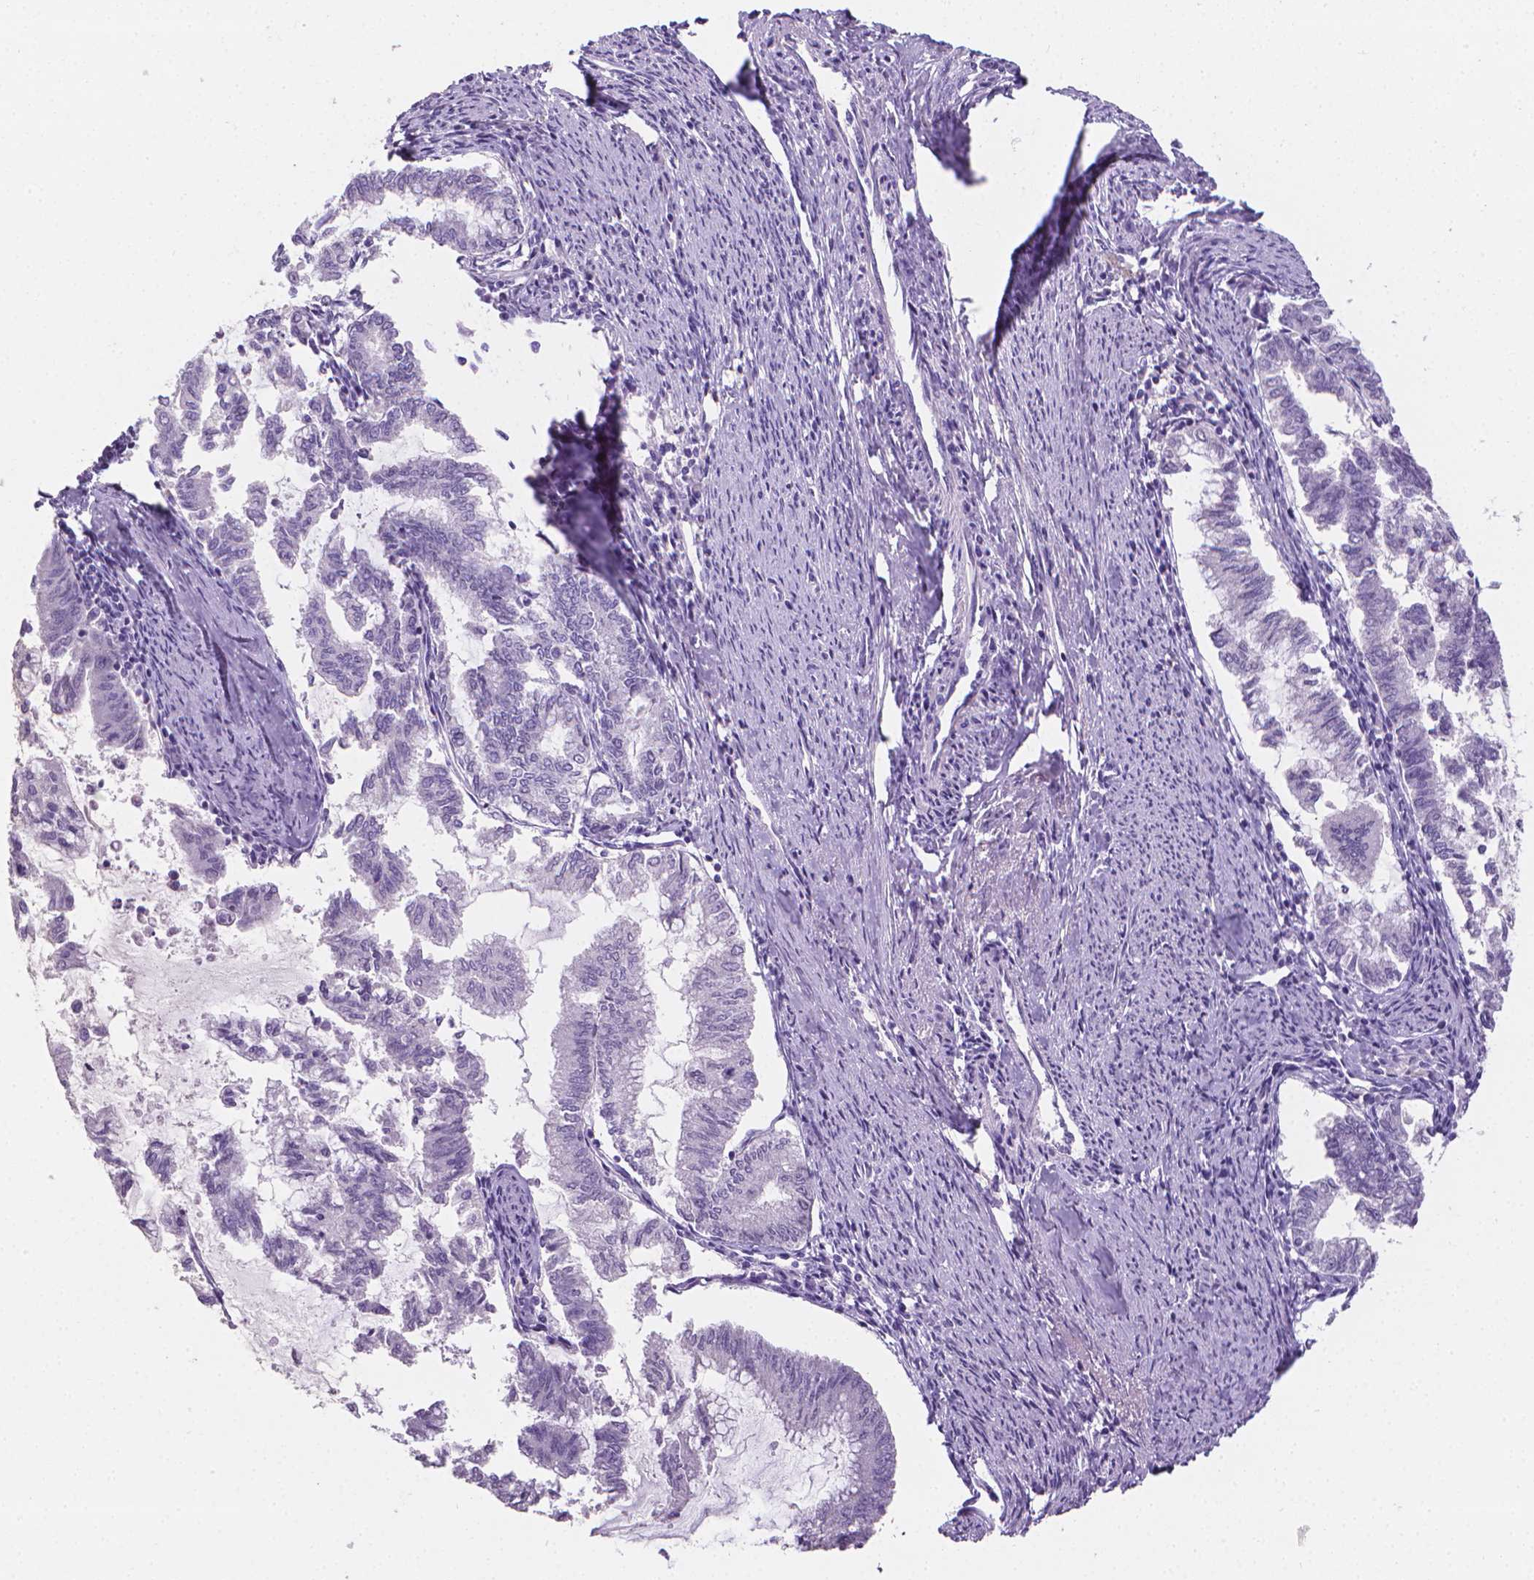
{"staining": {"intensity": "negative", "quantity": "none", "location": "none"}, "tissue": "endometrial cancer", "cell_type": "Tumor cells", "image_type": "cancer", "snomed": [{"axis": "morphology", "description": "Adenocarcinoma, NOS"}, {"axis": "topography", "description": "Endometrium"}], "caption": "Immunohistochemistry (IHC) histopathology image of human adenocarcinoma (endometrial) stained for a protein (brown), which exhibits no expression in tumor cells. (Brightfield microscopy of DAB IHC at high magnification).", "gene": "XPNPEP2", "patient": {"sex": "female", "age": 79}}